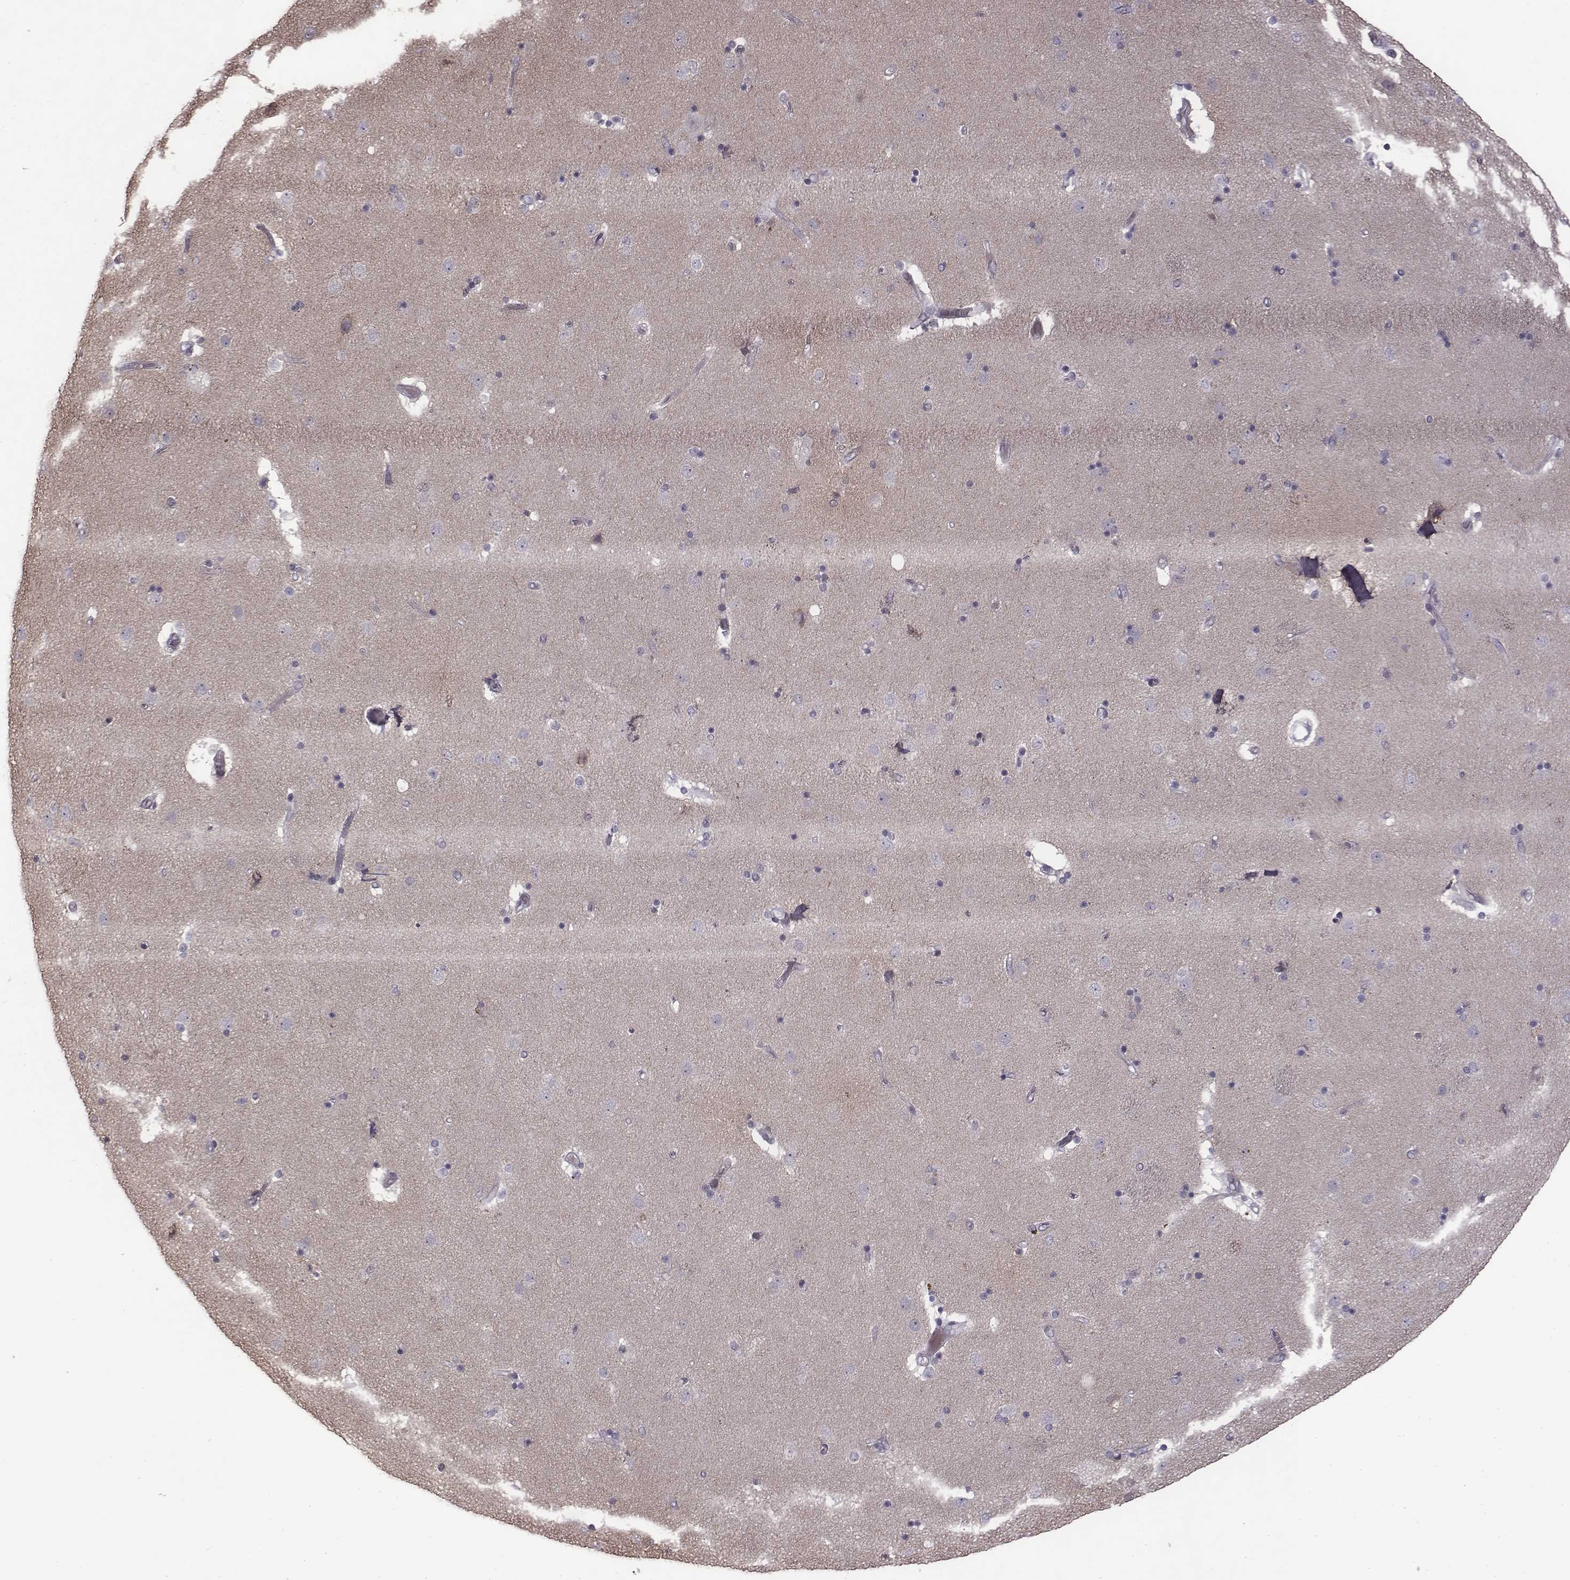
{"staining": {"intensity": "negative", "quantity": "none", "location": "none"}, "tissue": "caudate", "cell_type": "Glial cells", "image_type": "normal", "snomed": [{"axis": "morphology", "description": "Normal tissue, NOS"}, {"axis": "topography", "description": "Lateral ventricle wall"}], "caption": "Immunohistochemical staining of normal caudate exhibits no significant expression in glial cells.", "gene": "BICDL1", "patient": {"sex": "female", "age": 71}}